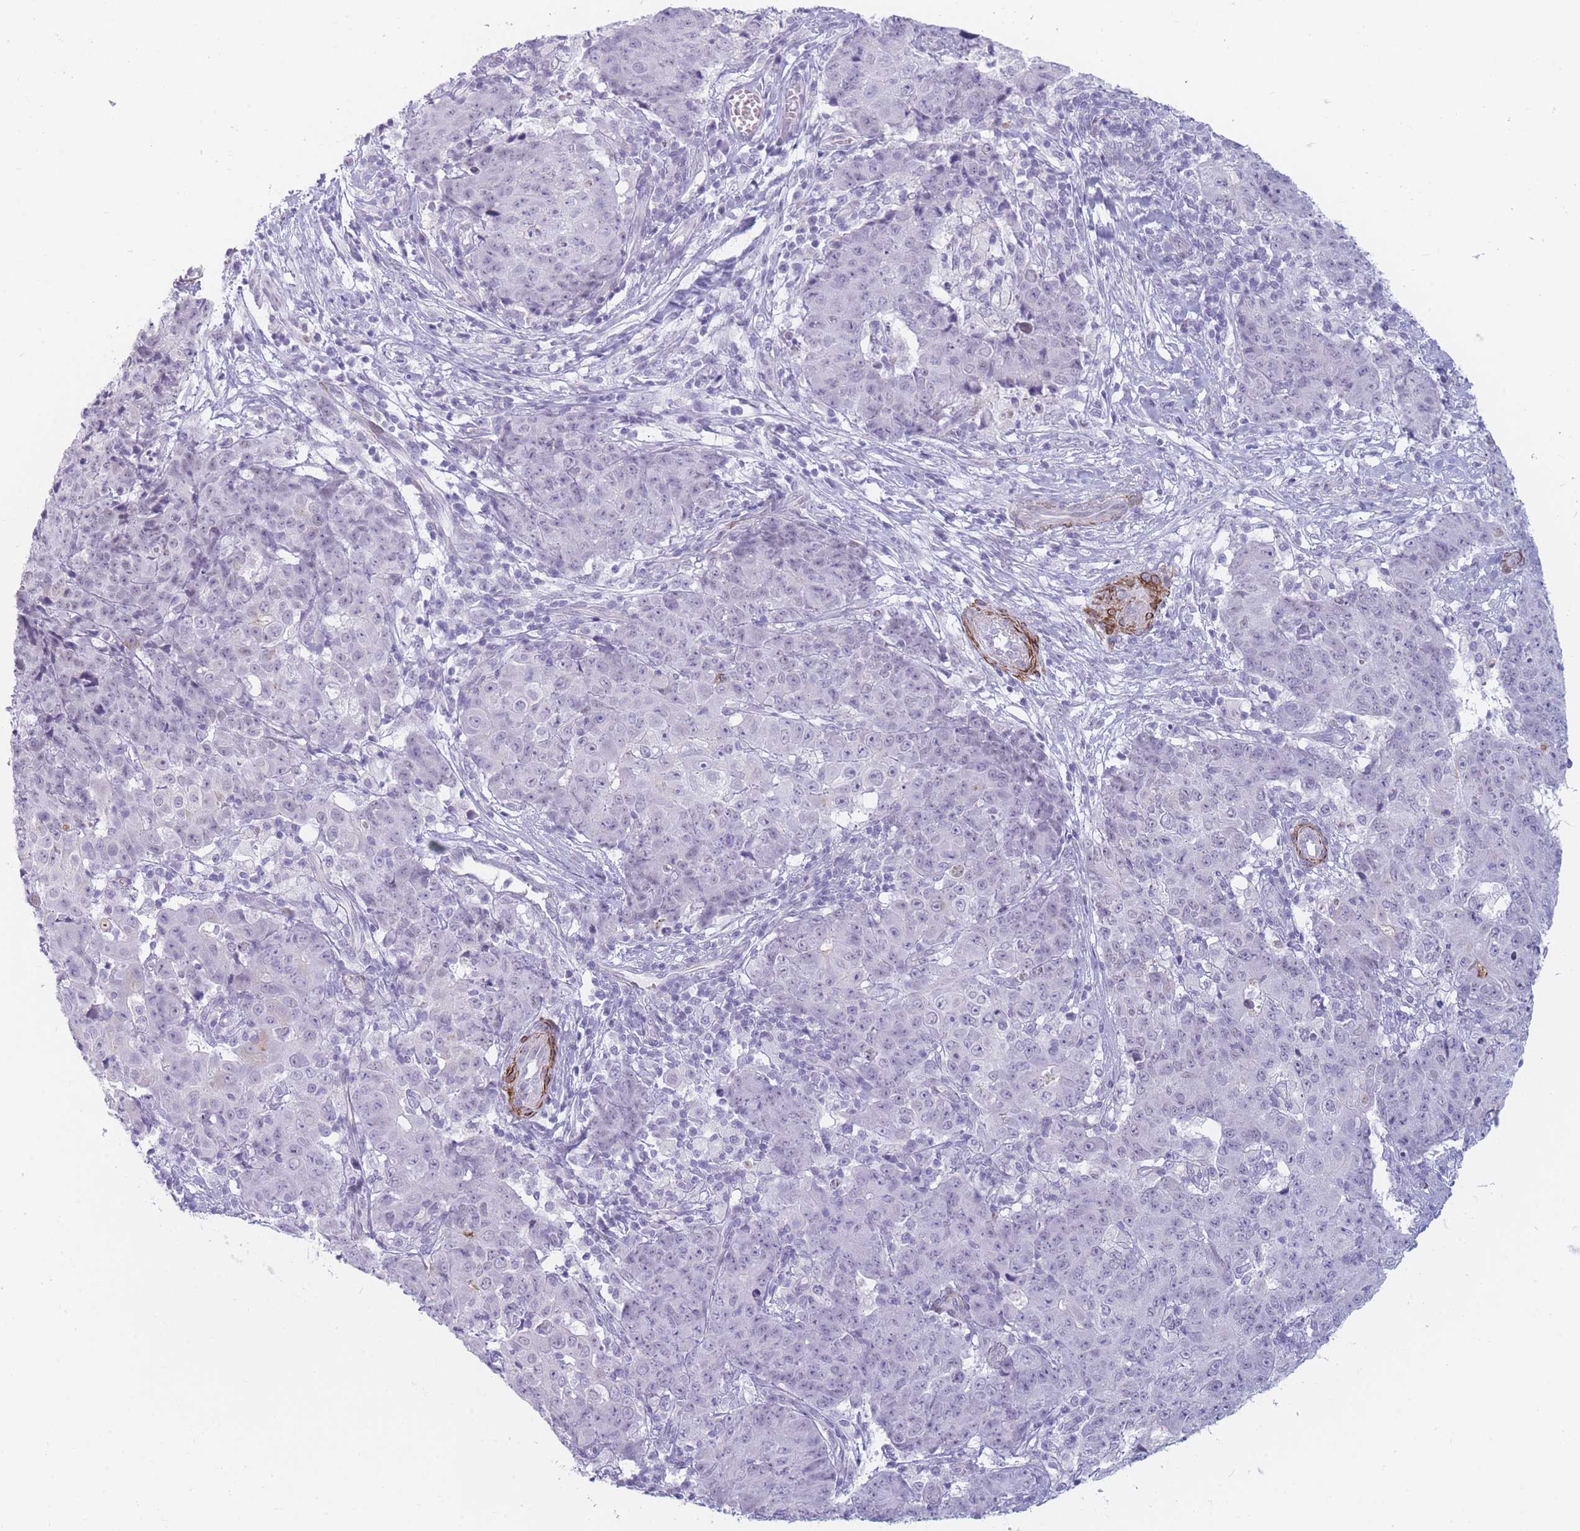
{"staining": {"intensity": "negative", "quantity": "none", "location": "none"}, "tissue": "ovarian cancer", "cell_type": "Tumor cells", "image_type": "cancer", "snomed": [{"axis": "morphology", "description": "Carcinoma, endometroid"}, {"axis": "topography", "description": "Ovary"}], "caption": "IHC of endometroid carcinoma (ovarian) reveals no positivity in tumor cells. The staining was performed using DAB (3,3'-diaminobenzidine) to visualize the protein expression in brown, while the nuclei were stained in blue with hematoxylin (Magnification: 20x).", "gene": "IFNA6", "patient": {"sex": "female", "age": 42}}